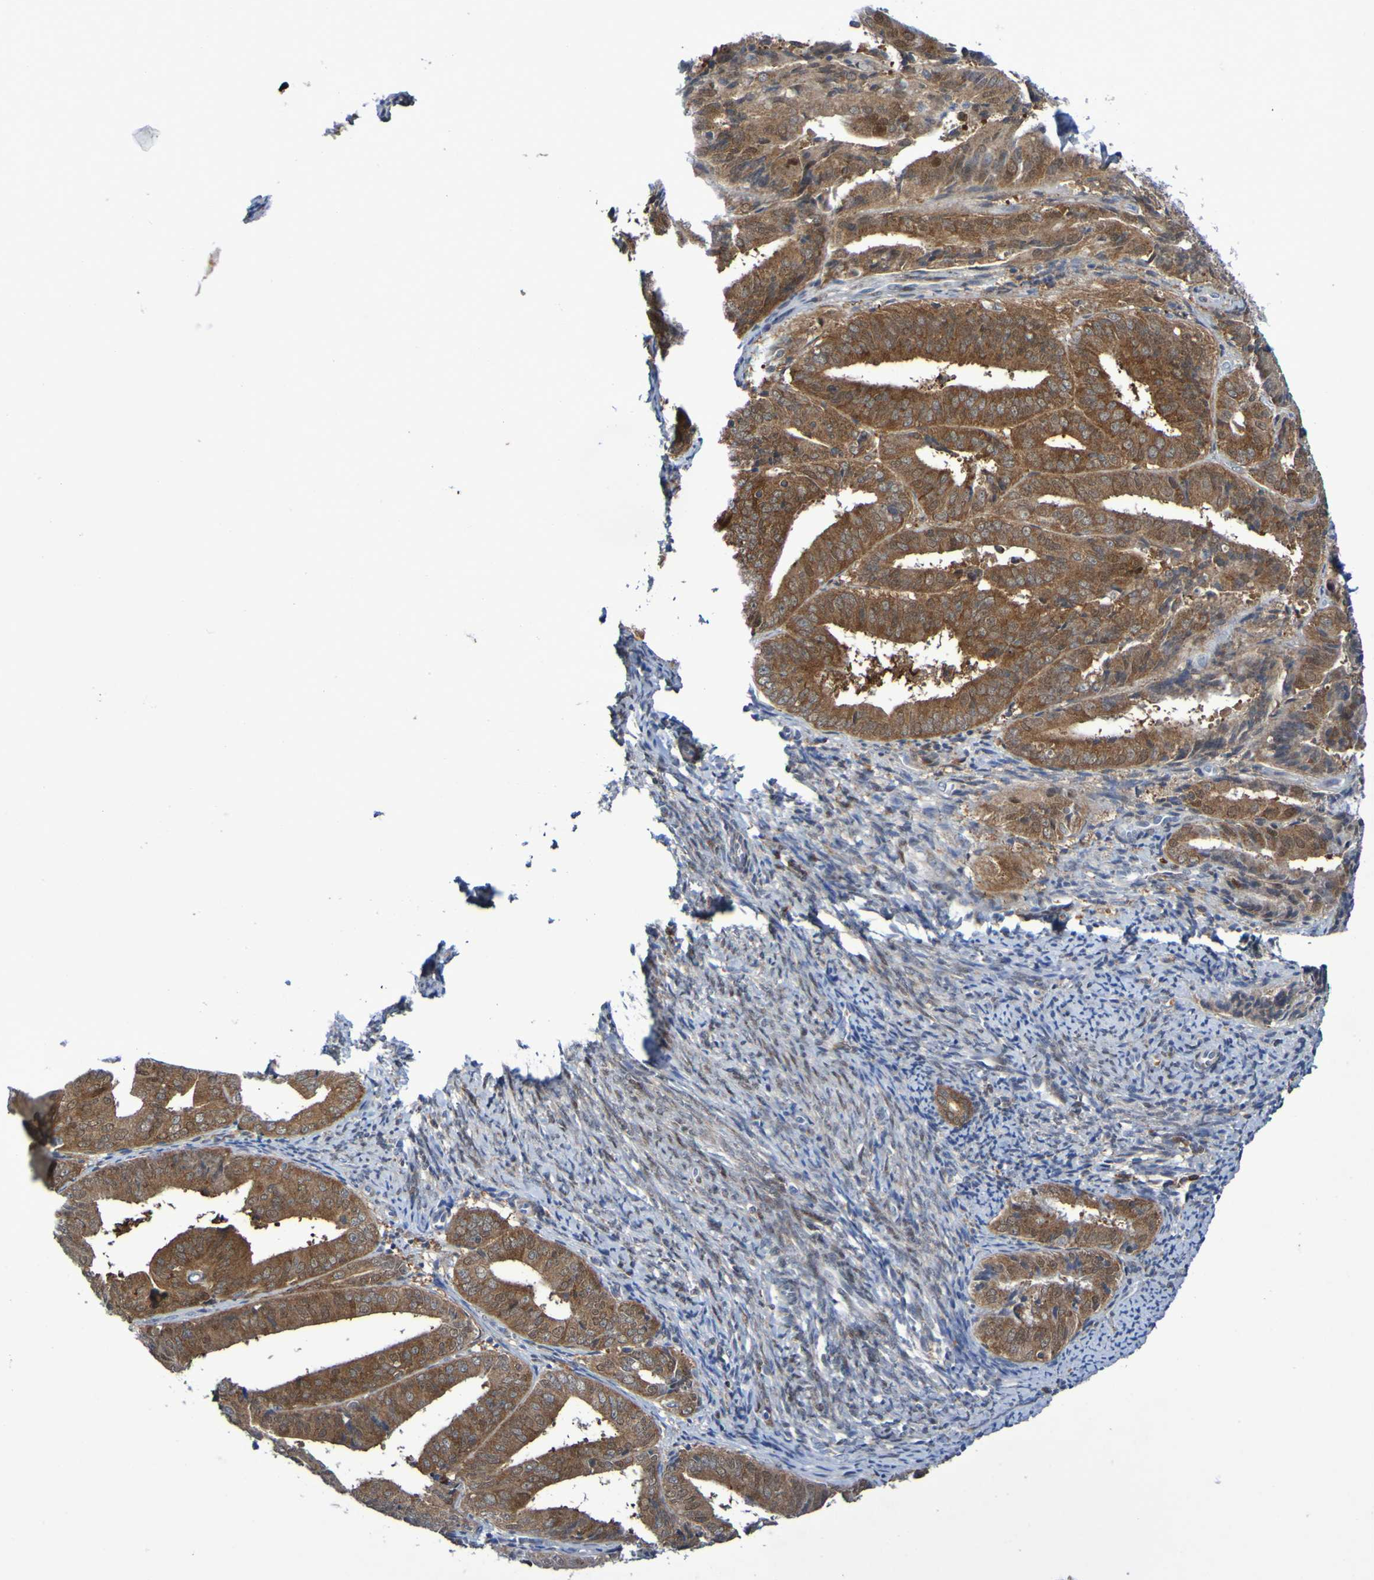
{"staining": {"intensity": "strong", "quantity": ">75%", "location": "cytoplasmic/membranous"}, "tissue": "endometrial cancer", "cell_type": "Tumor cells", "image_type": "cancer", "snomed": [{"axis": "morphology", "description": "Adenocarcinoma, NOS"}, {"axis": "topography", "description": "Endometrium"}], "caption": "A high amount of strong cytoplasmic/membranous staining is identified in approximately >75% of tumor cells in endometrial cancer (adenocarcinoma) tissue. (DAB = brown stain, brightfield microscopy at high magnification).", "gene": "ATIC", "patient": {"sex": "female", "age": 63}}